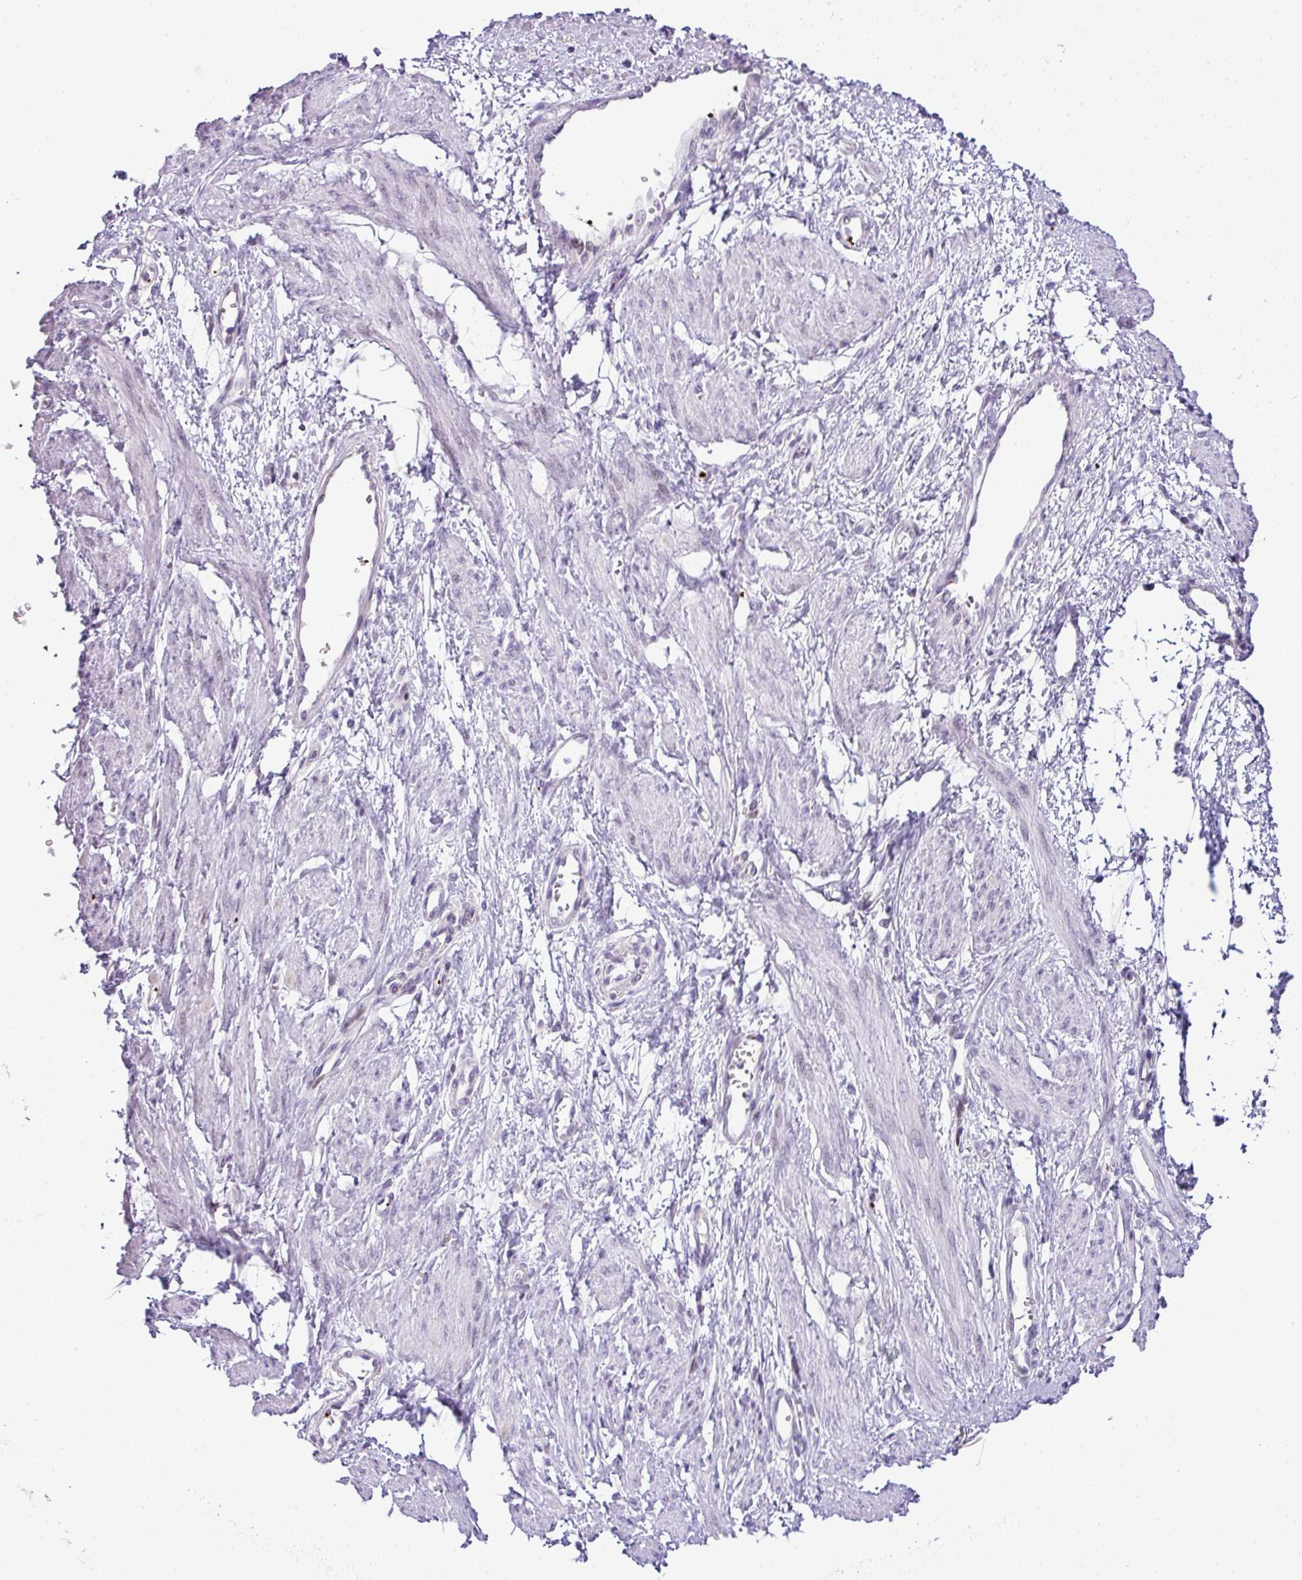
{"staining": {"intensity": "negative", "quantity": "none", "location": "none"}, "tissue": "smooth muscle", "cell_type": "Smooth muscle cells", "image_type": "normal", "snomed": [{"axis": "morphology", "description": "Normal tissue, NOS"}, {"axis": "topography", "description": "Smooth muscle"}, {"axis": "topography", "description": "Uterus"}], "caption": "Immunohistochemistry (IHC) micrograph of unremarkable smooth muscle: smooth muscle stained with DAB (3,3'-diaminobenzidine) displays no significant protein staining in smooth muscle cells.", "gene": "CMTM5", "patient": {"sex": "female", "age": 39}}